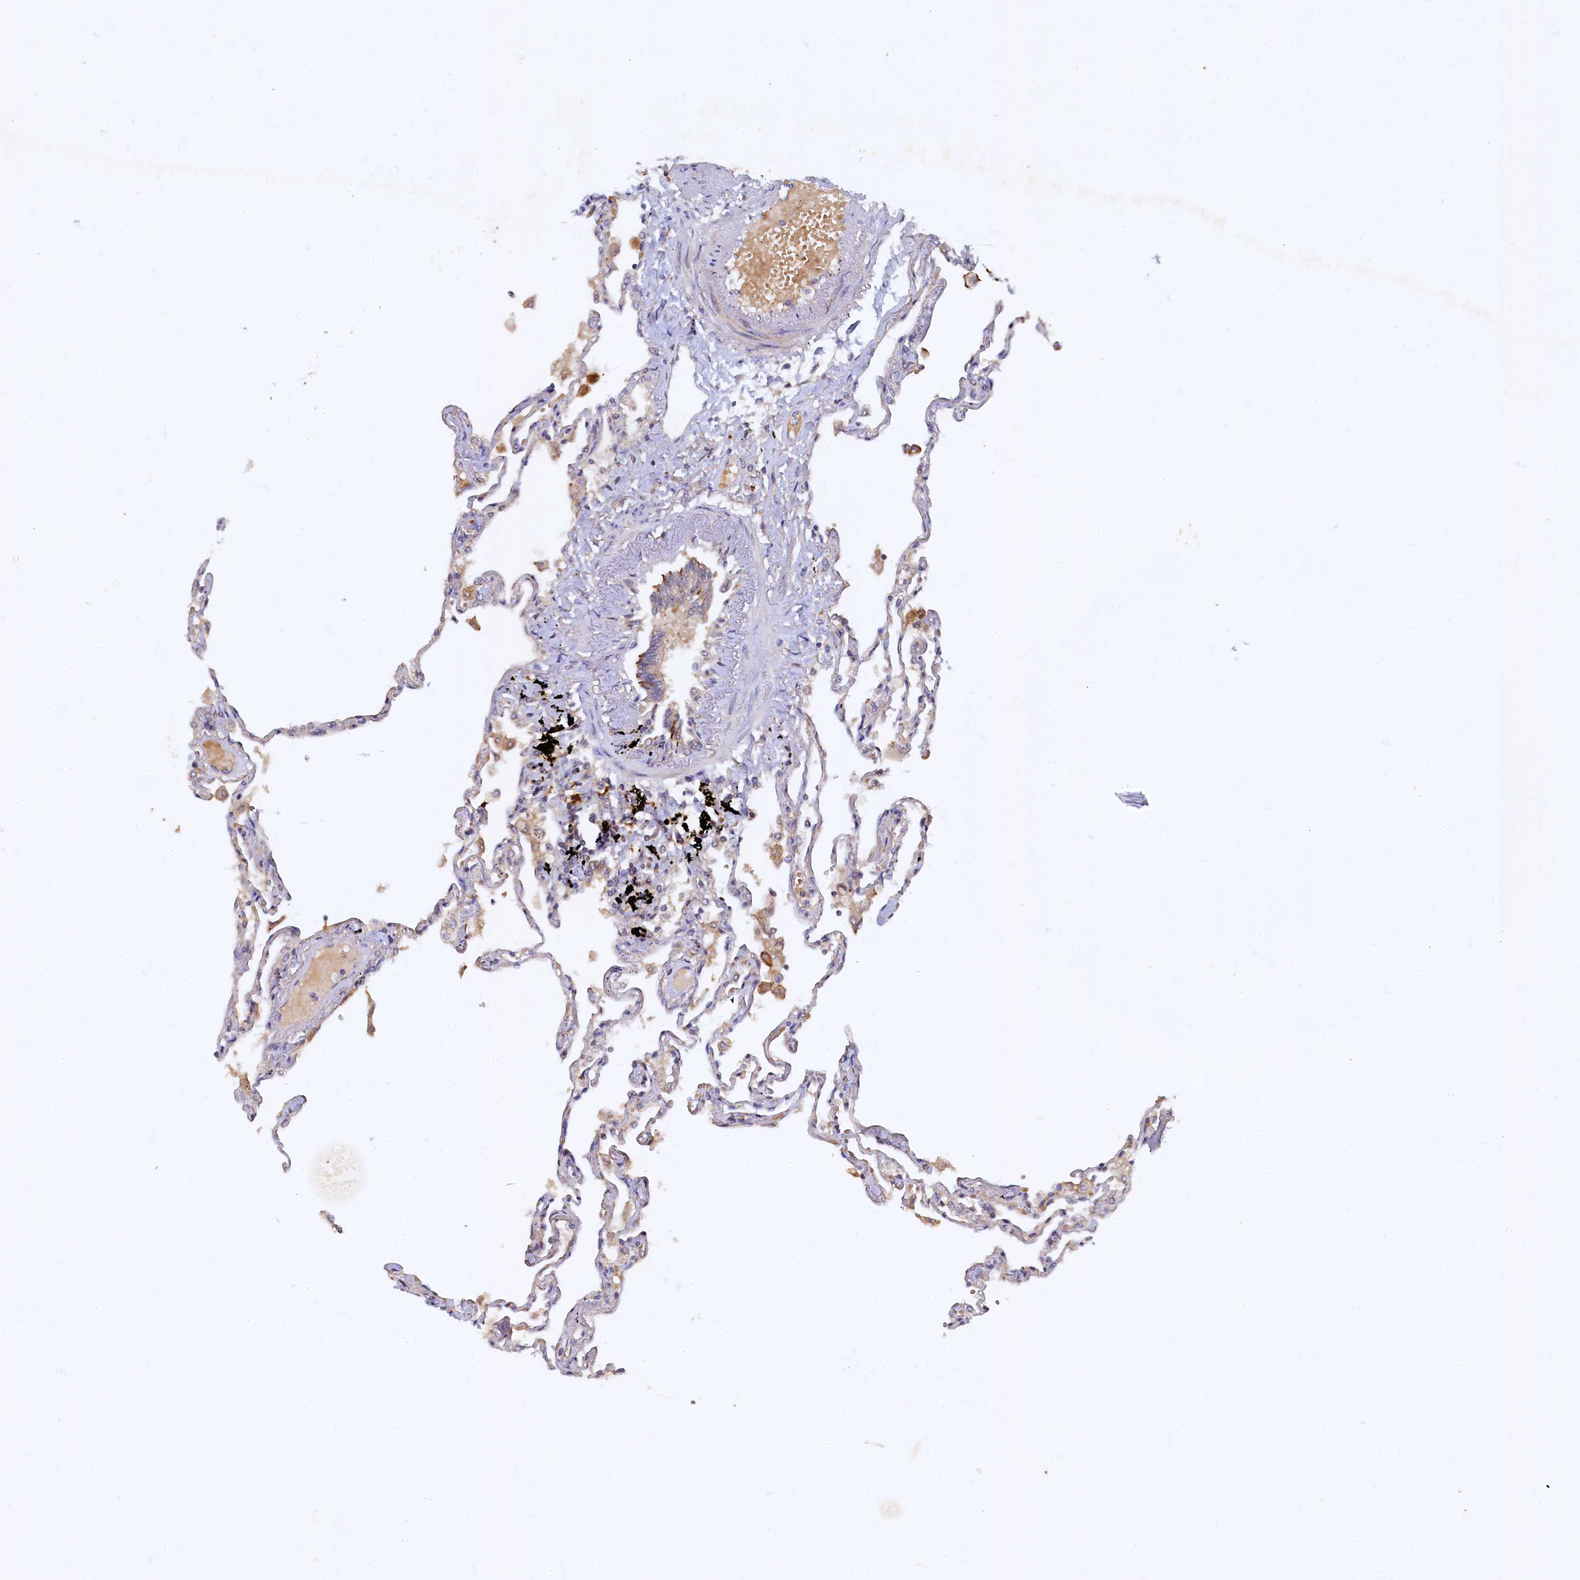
{"staining": {"intensity": "moderate", "quantity": "<25%", "location": "cytoplasmic/membranous"}, "tissue": "lung", "cell_type": "Alveolar cells", "image_type": "normal", "snomed": [{"axis": "morphology", "description": "Normal tissue, NOS"}, {"axis": "topography", "description": "Lung"}], "caption": "Alveolar cells display low levels of moderate cytoplasmic/membranous positivity in approximately <25% of cells in normal lung.", "gene": "ARL11", "patient": {"sex": "female", "age": 67}}